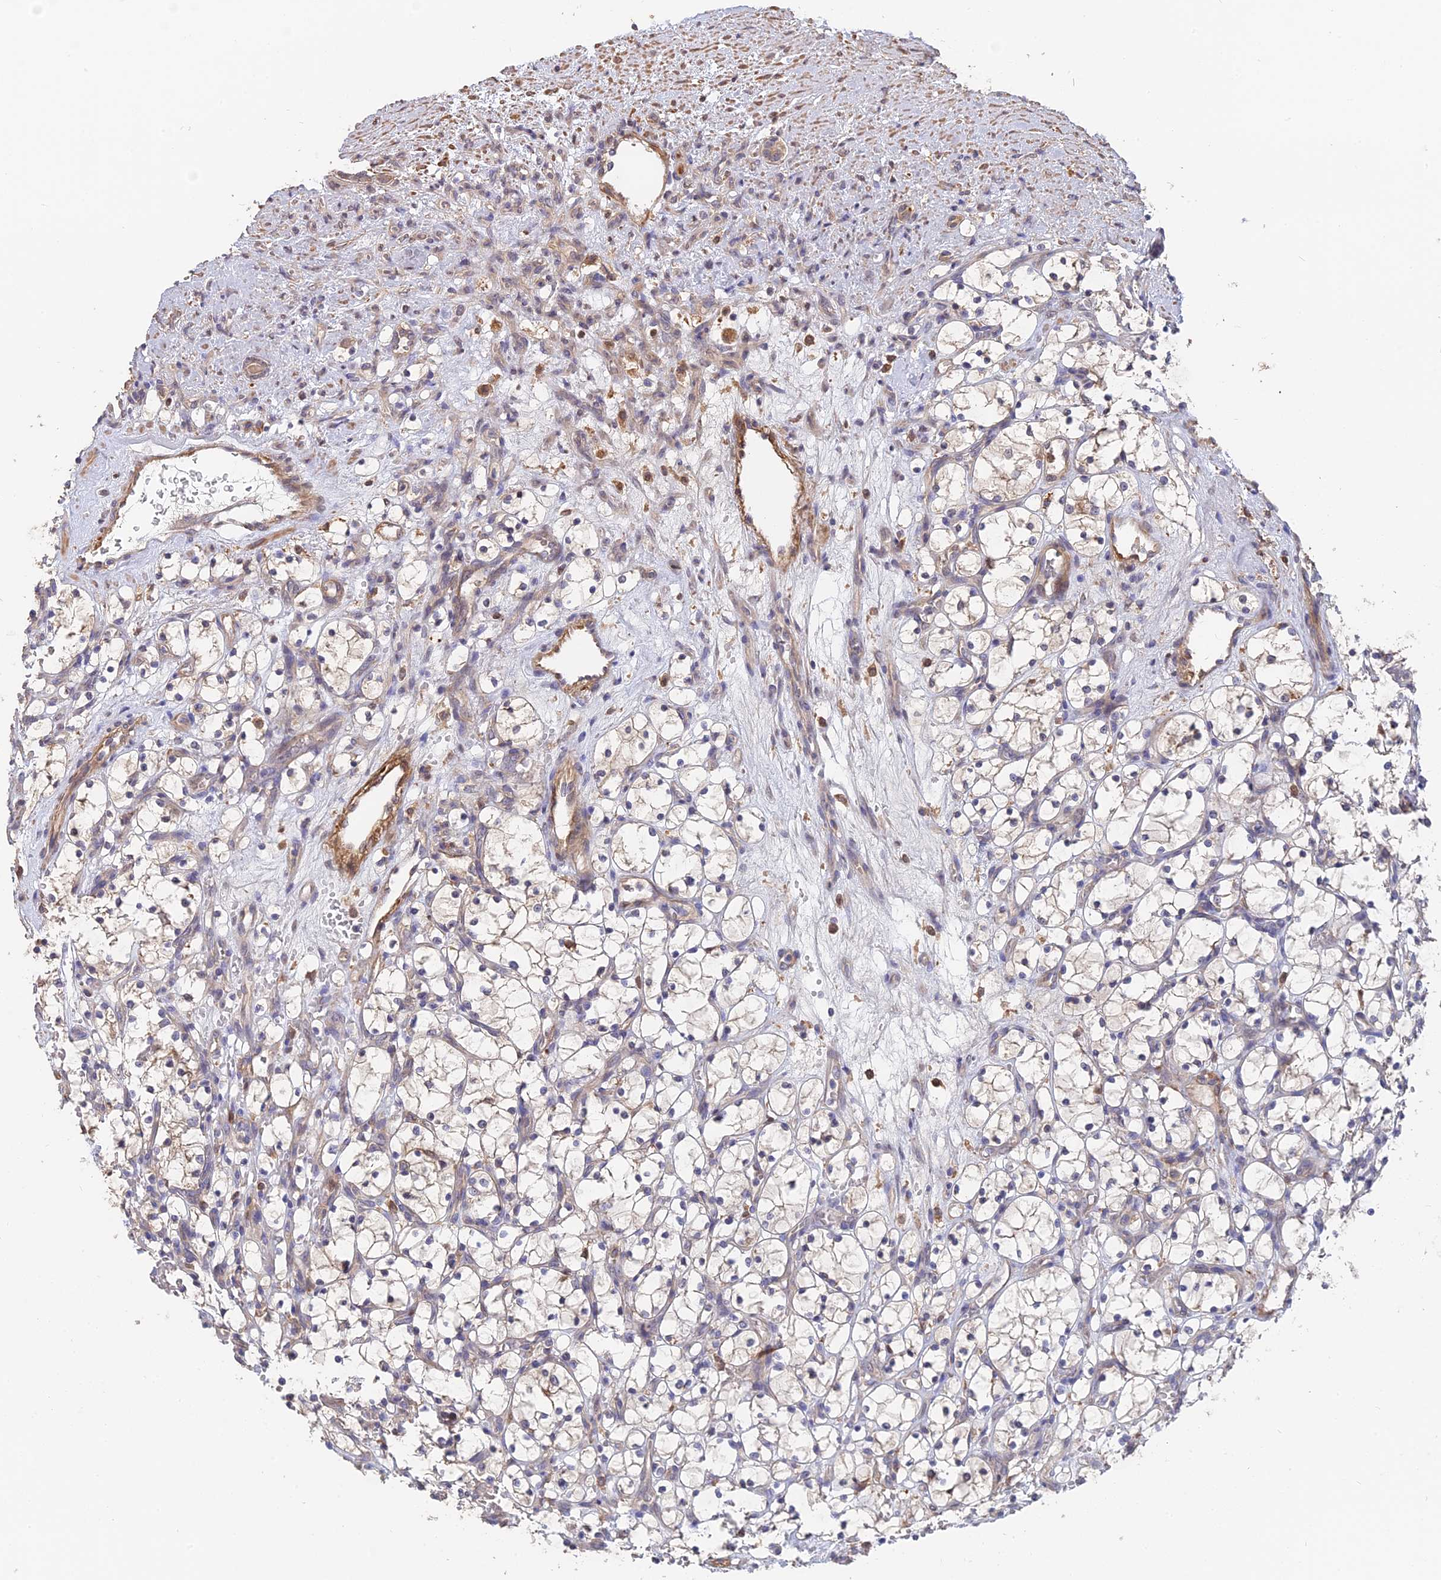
{"staining": {"intensity": "negative", "quantity": "none", "location": "none"}, "tissue": "renal cancer", "cell_type": "Tumor cells", "image_type": "cancer", "snomed": [{"axis": "morphology", "description": "Adenocarcinoma, NOS"}, {"axis": "topography", "description": "Kidney"}], "caption": "Renal cancer stained for a protein using immunohistochemistry demonstrates no expression tumor cells.", "gene": "SAC3D1", "patient": {"sex": "female", "age": 69}}